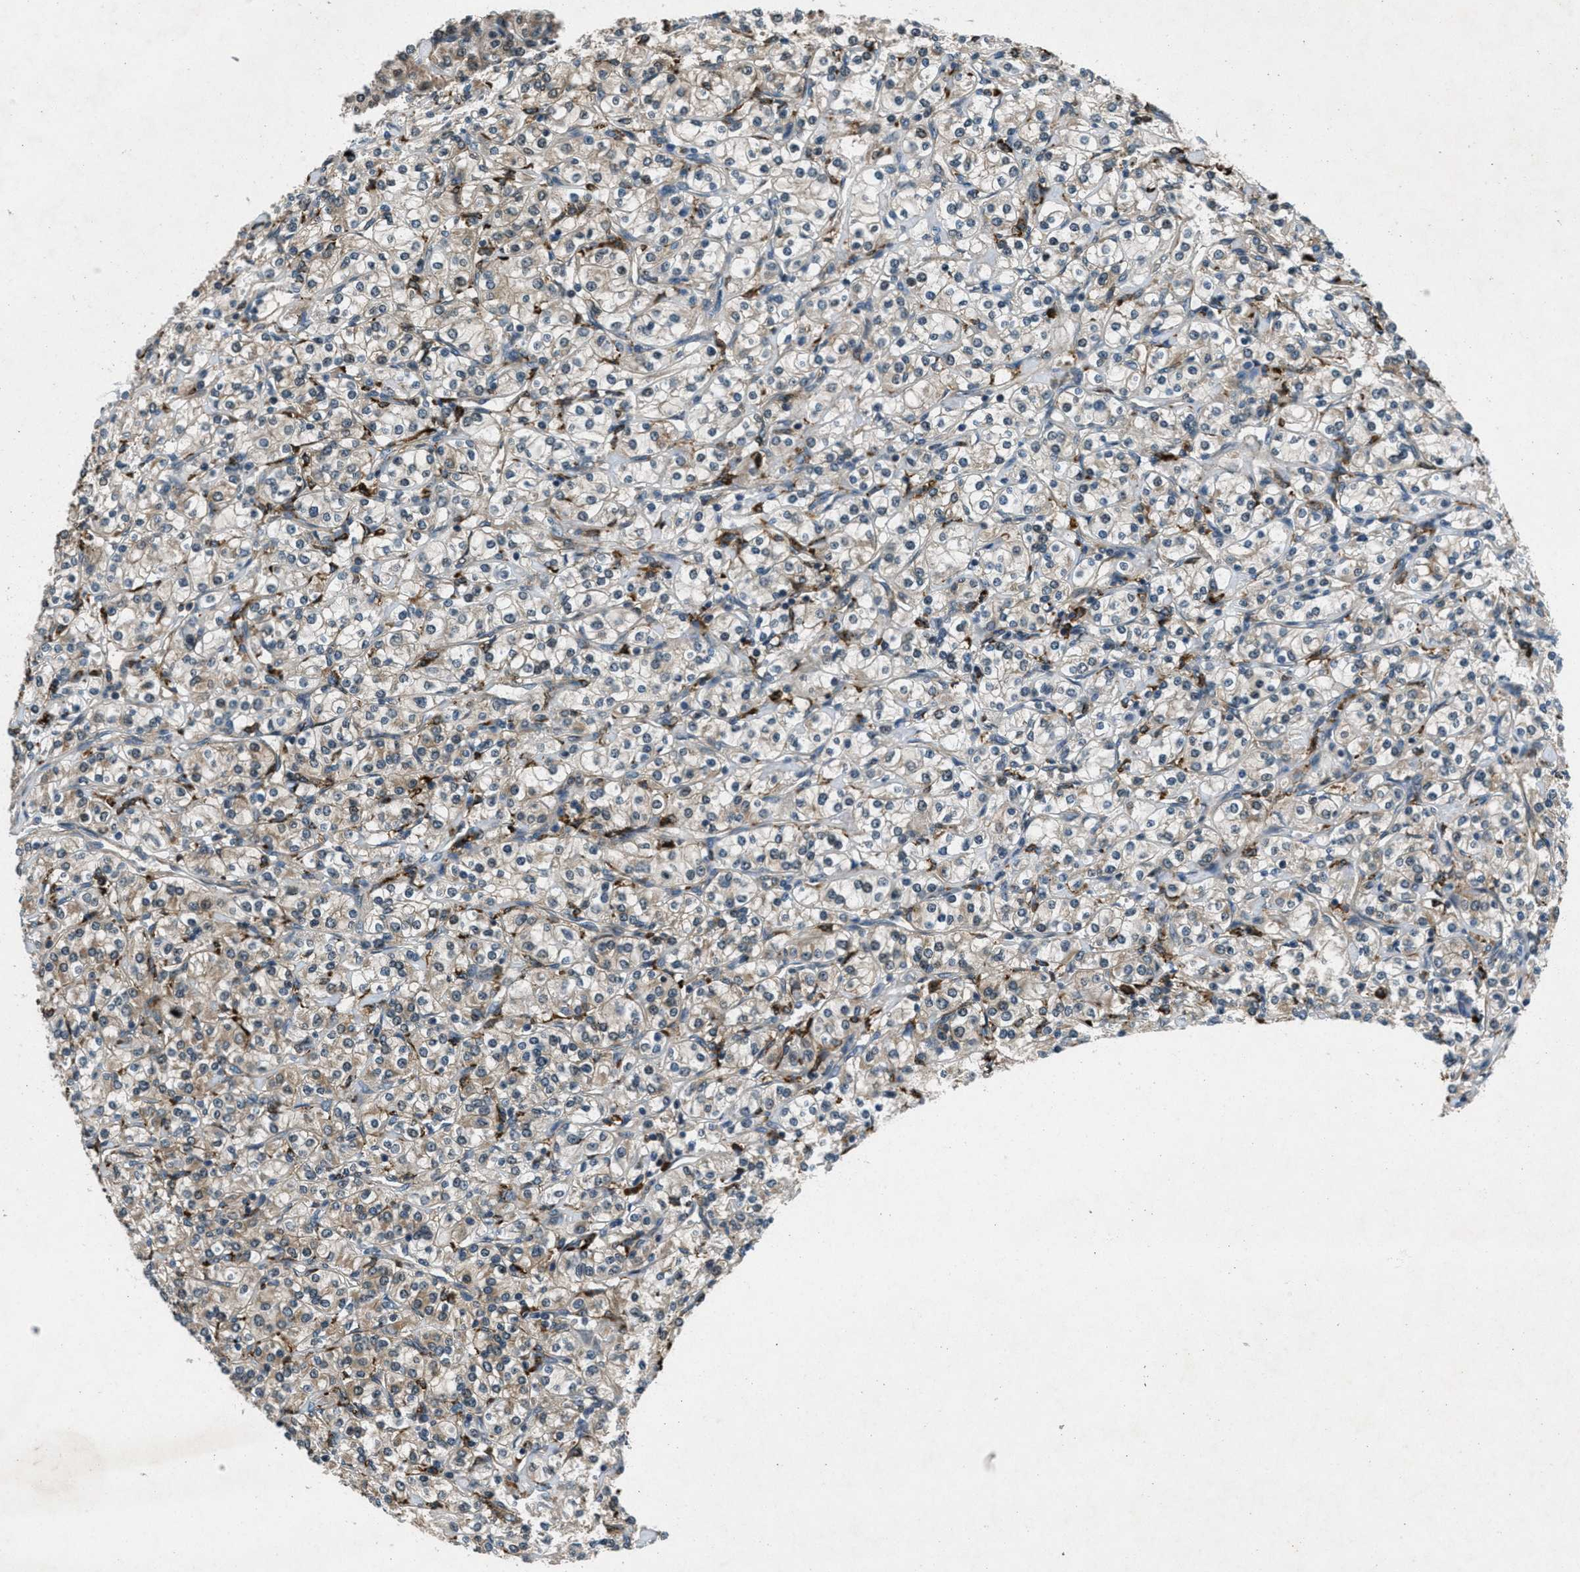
{"staining": {"intensity": "weak", "quantity": ">75%", "location": "cytoplasmic/membranous"}, "tissue": "renal cancer", "cell_type": "Tumor cells", "image_type": "cancer", "snomed": [{"axis": "morphology", "description": "Adenocarcinoma, NOS"}, {"axis": "topography", "description": "Kidney"}], "caption": "Immunohistochemistry staining of renal adenocarcinoma, which reveals low levels of weak cytoplasmic/membranous expression in about >75% of tumor cells indicating weak cytoplasmic/membranous protein expression. The staining was performed using DAB (brown) for protein detection and nuclei were counterstained in hematoxylin (blue).", "gene": "EPSTI1", "patient": {"sex": "male", "age": 77}}